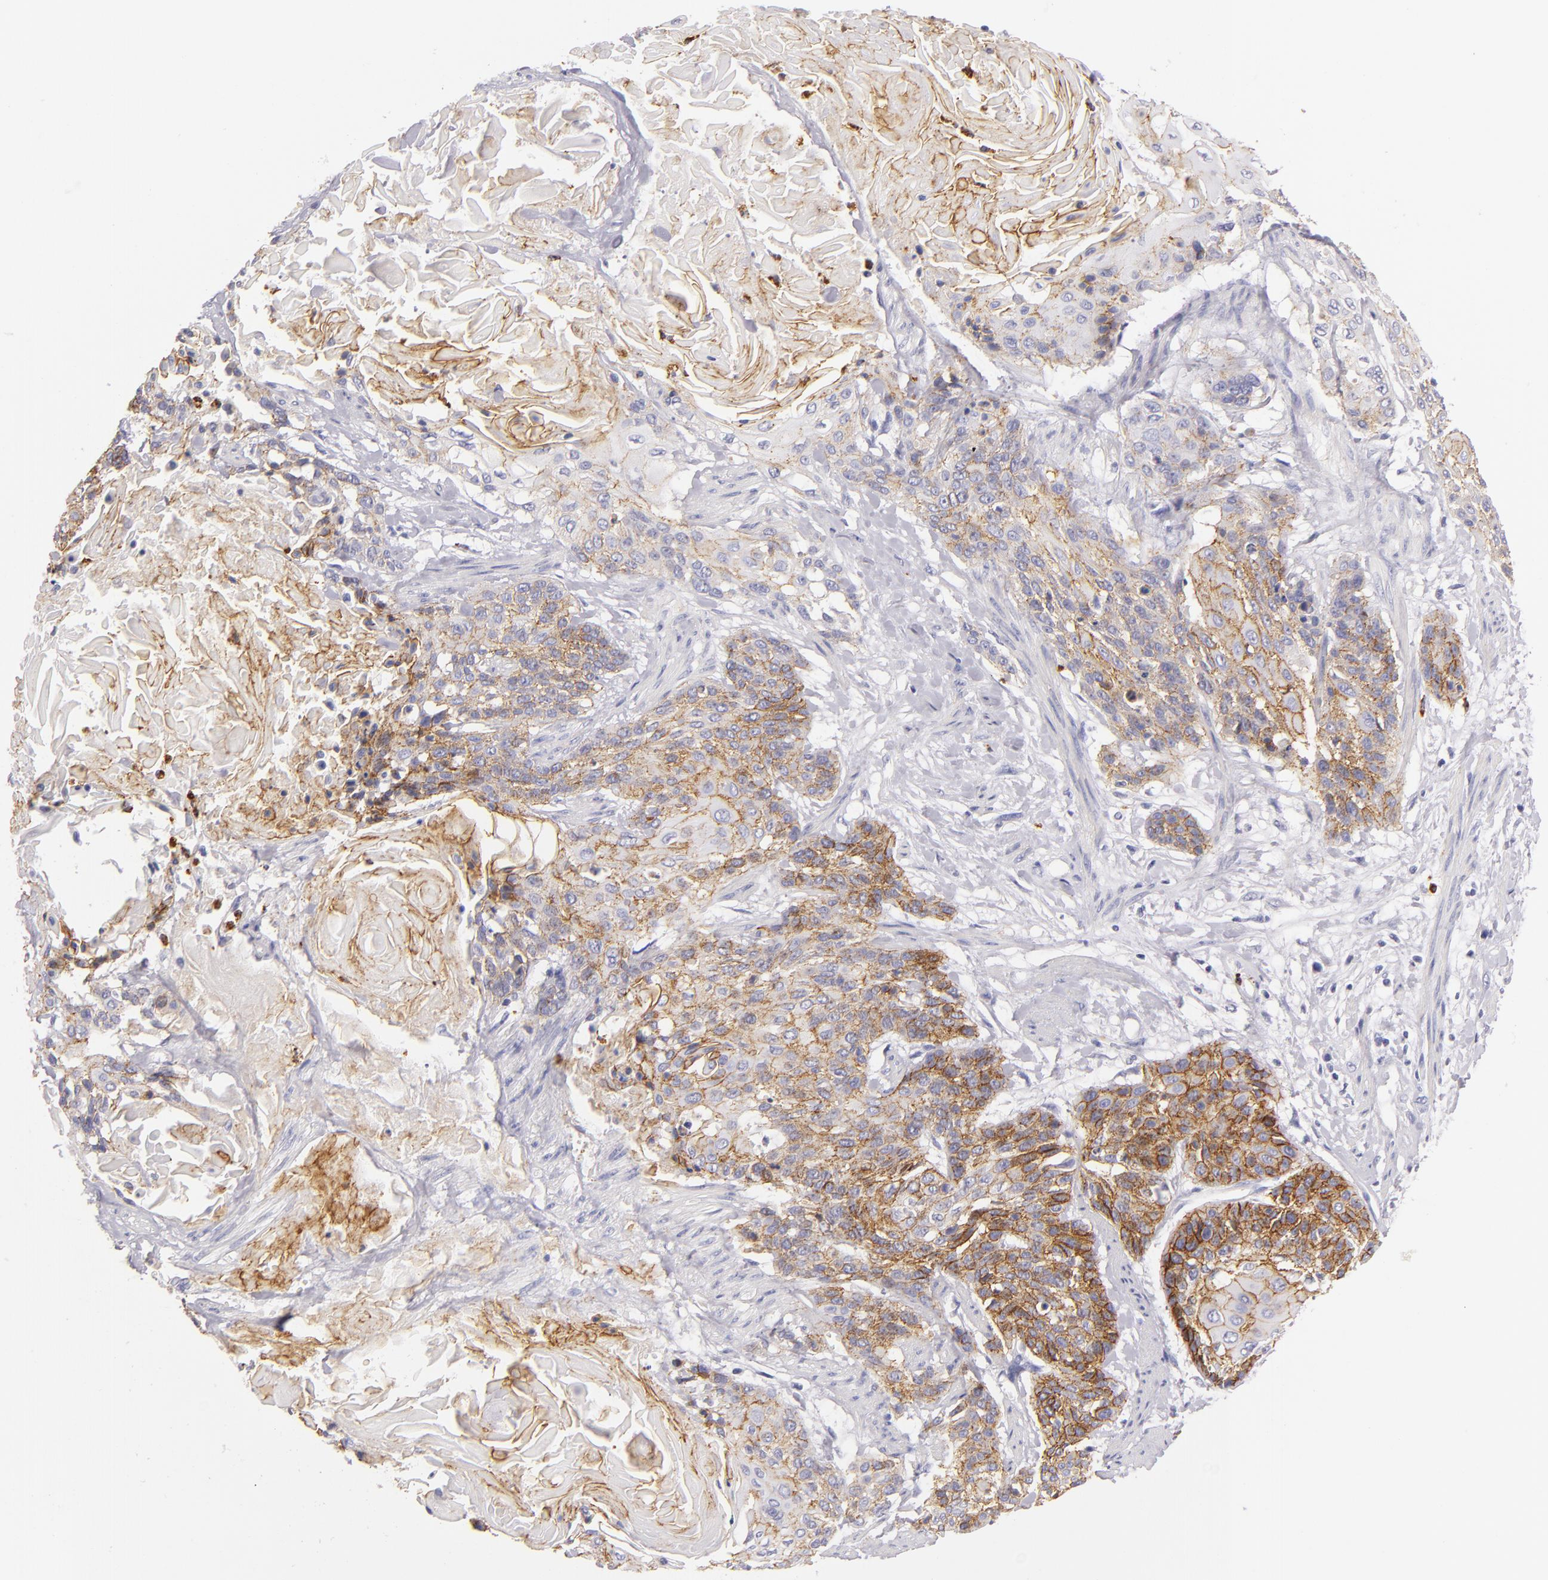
{"staining": {"intensity": "moderate", "quantity": "25%-75%", "location": "cytoplasmic/membranous"}, "tissue": "cervical cancer", "cell_type": "Tumor cells", "image_type": "cancer", "snomed": [{"axis": "morphology", "description": "Squamous cell carcinoma, NOS"}, {"axis": "topography", "description": "Cervix"}], "caption": "This micrograph shows immunohistochemistry (IHC) staining of squamous cell carcinoma (cervical), with medium moderate cytoplasmic/membranous expression in about 25%-75% of tumor cells.", "gene": "CDH3", "patient": {"sex": "female", "age": 57}}